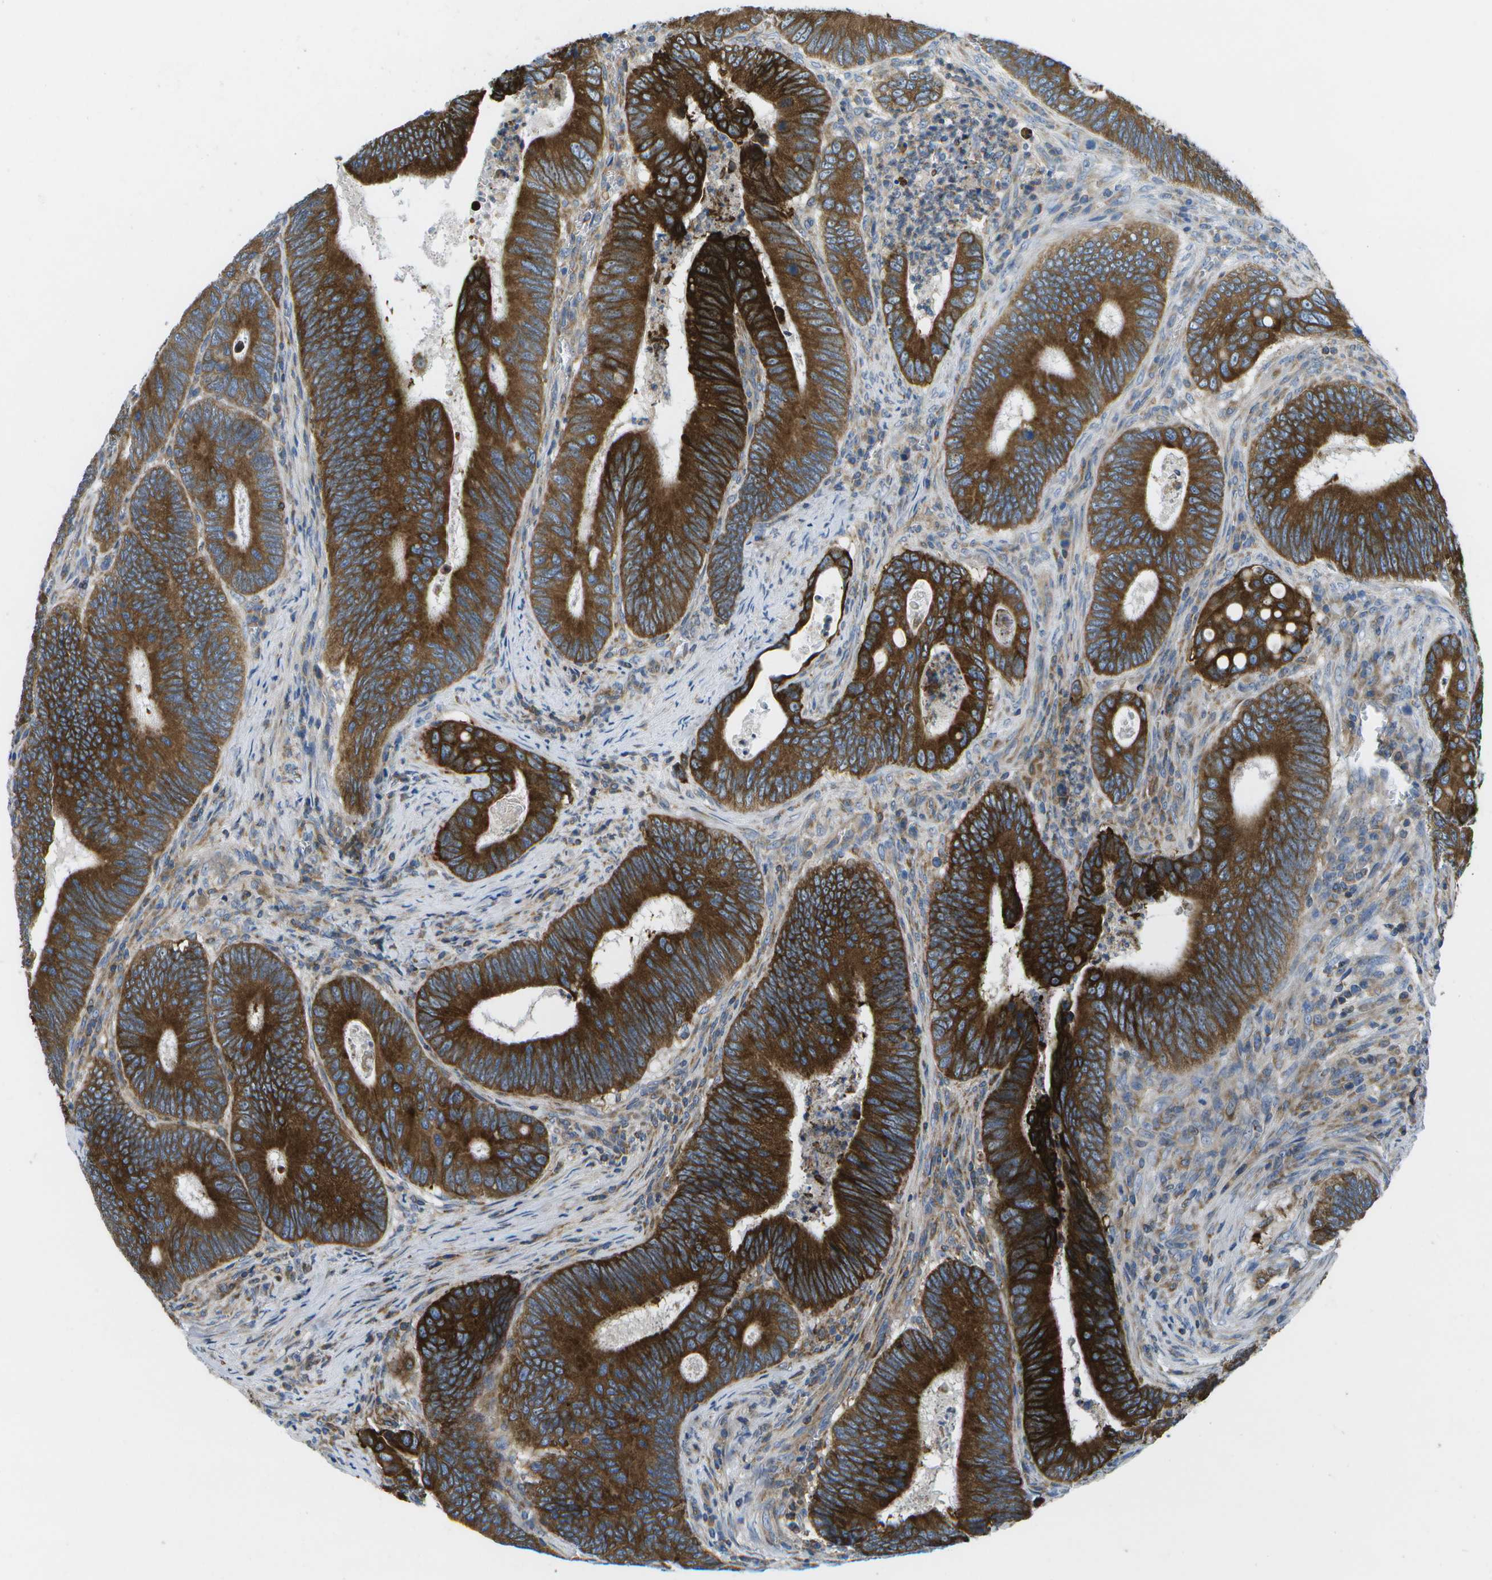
{"staining": {"intensity": "strong", "quantity": ">75%", "location": "cytoplasmic/membranous"}, "tissue": "colorectal cancer", "cell_type": "Tumor cells", "image_type": "cancer", "snomed": [{"axis": "morphology", "description": "Inflammation, NOS"}, {"axis": "morphology", "description": "Adenocarcinoma, NOS"}, {"axis": "topography", "description": "Colon"}], "caption": "Strong cytoplasmic/membranous expression is identified in about >75% of tumor cells in colorectal cancer (adenocarcinoma).", "gene": "GDF5", "patient": {"sex": "male", "age": 72}}